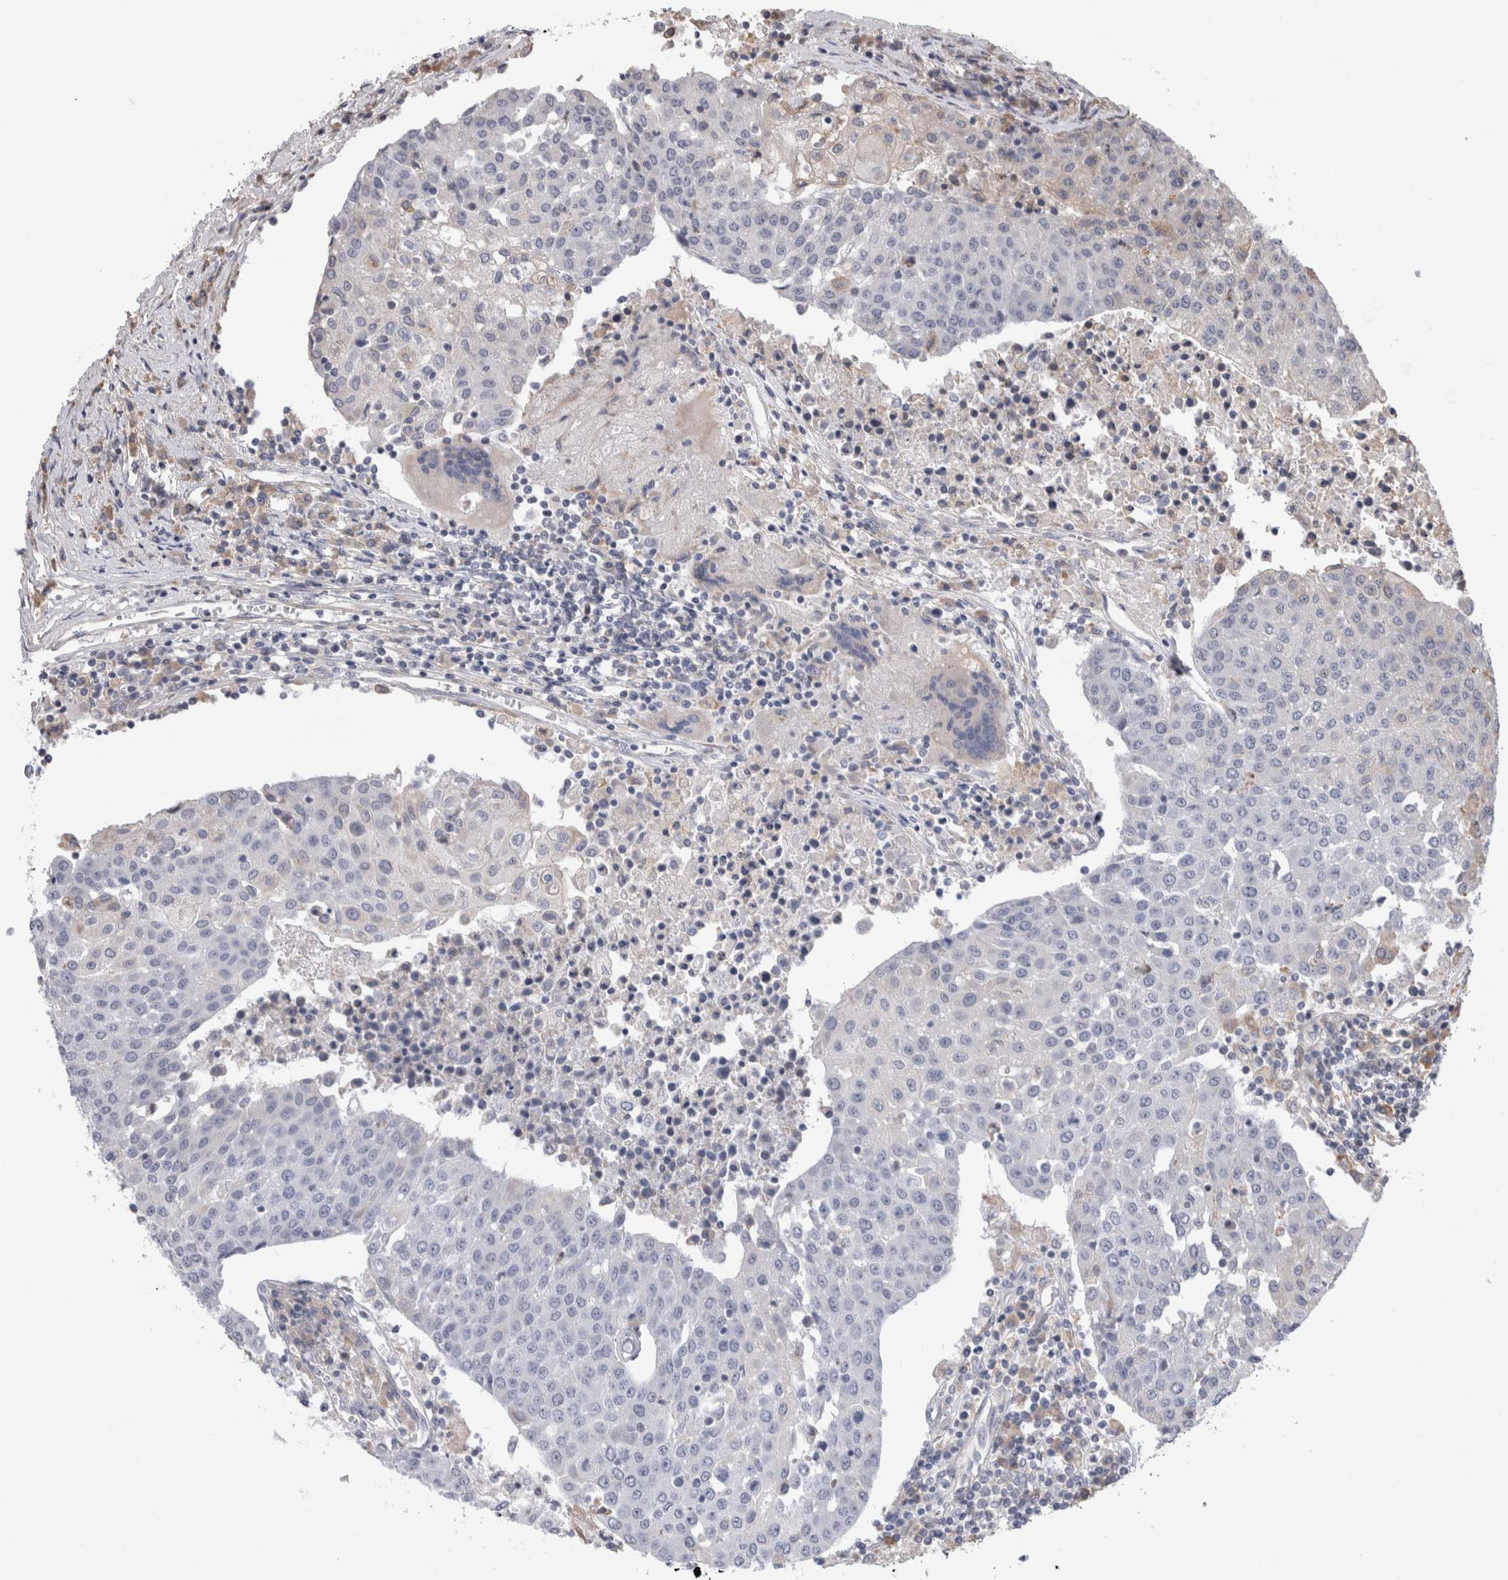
{"staining": {"intensity": "negative", "quantity": "none", "location": "none"}, "tissue": "urothelial cancer", "cell_type": "Tumor cells", "image_type": "cancer", "snomed": [{"axis": "morphology", "description": "Urothelial carcinoma, High grade"}, {"axis": "topography", "description": "Urinary bladder"}], "caption": "Urothelial cancer was stained to show a protein in brown. There is no significant positivity in tumor cells.", "gene": "SMAP2", "patient": {"sex": "female", "age": 85}}